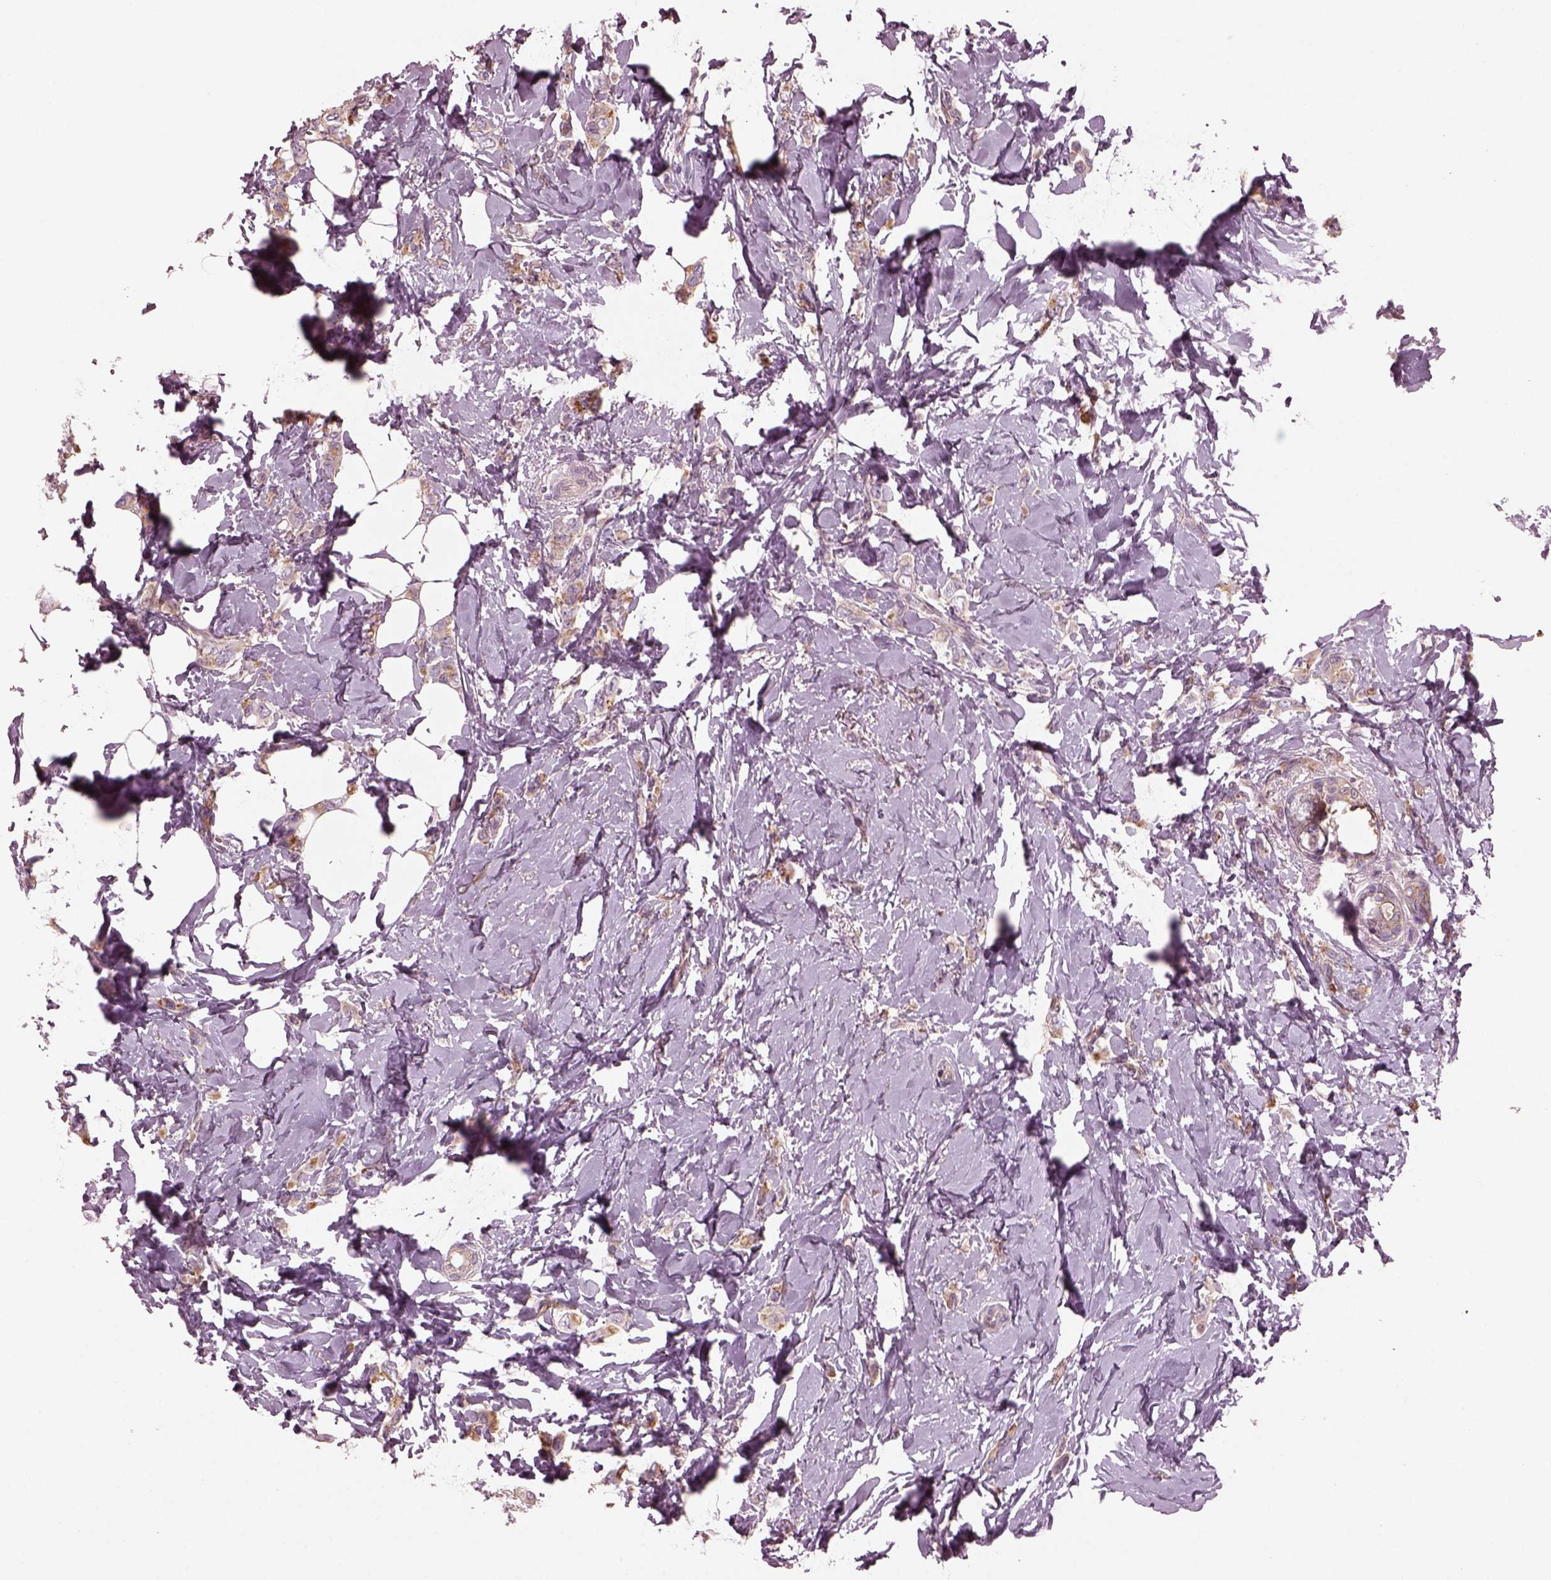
{"staining": {"intensity": "moderate", "quantity": ">75%", "location": "cytoplasmic/membranous"}, "tissue": "breast cancer", "cell_type": "Tumor cells", "image_type": "cancer", "snomed": [{"axis": "morphology", "description": "Lobular carcinoma"}, {"axis": "topography", "description": "Breast"}], "caption": "Breast lobular carcinoma stained with DAB (3,3'-diaminobenzidine) IHC demonstrates medium levels of moderate cytoplasmic/membranous positivity in about >75% of tumor cells. (brown staining indicates protein expression, while blue staining denotes nuclei).", "gene": "ODAD1", "patient": {"sex": "female", "age": 66}}